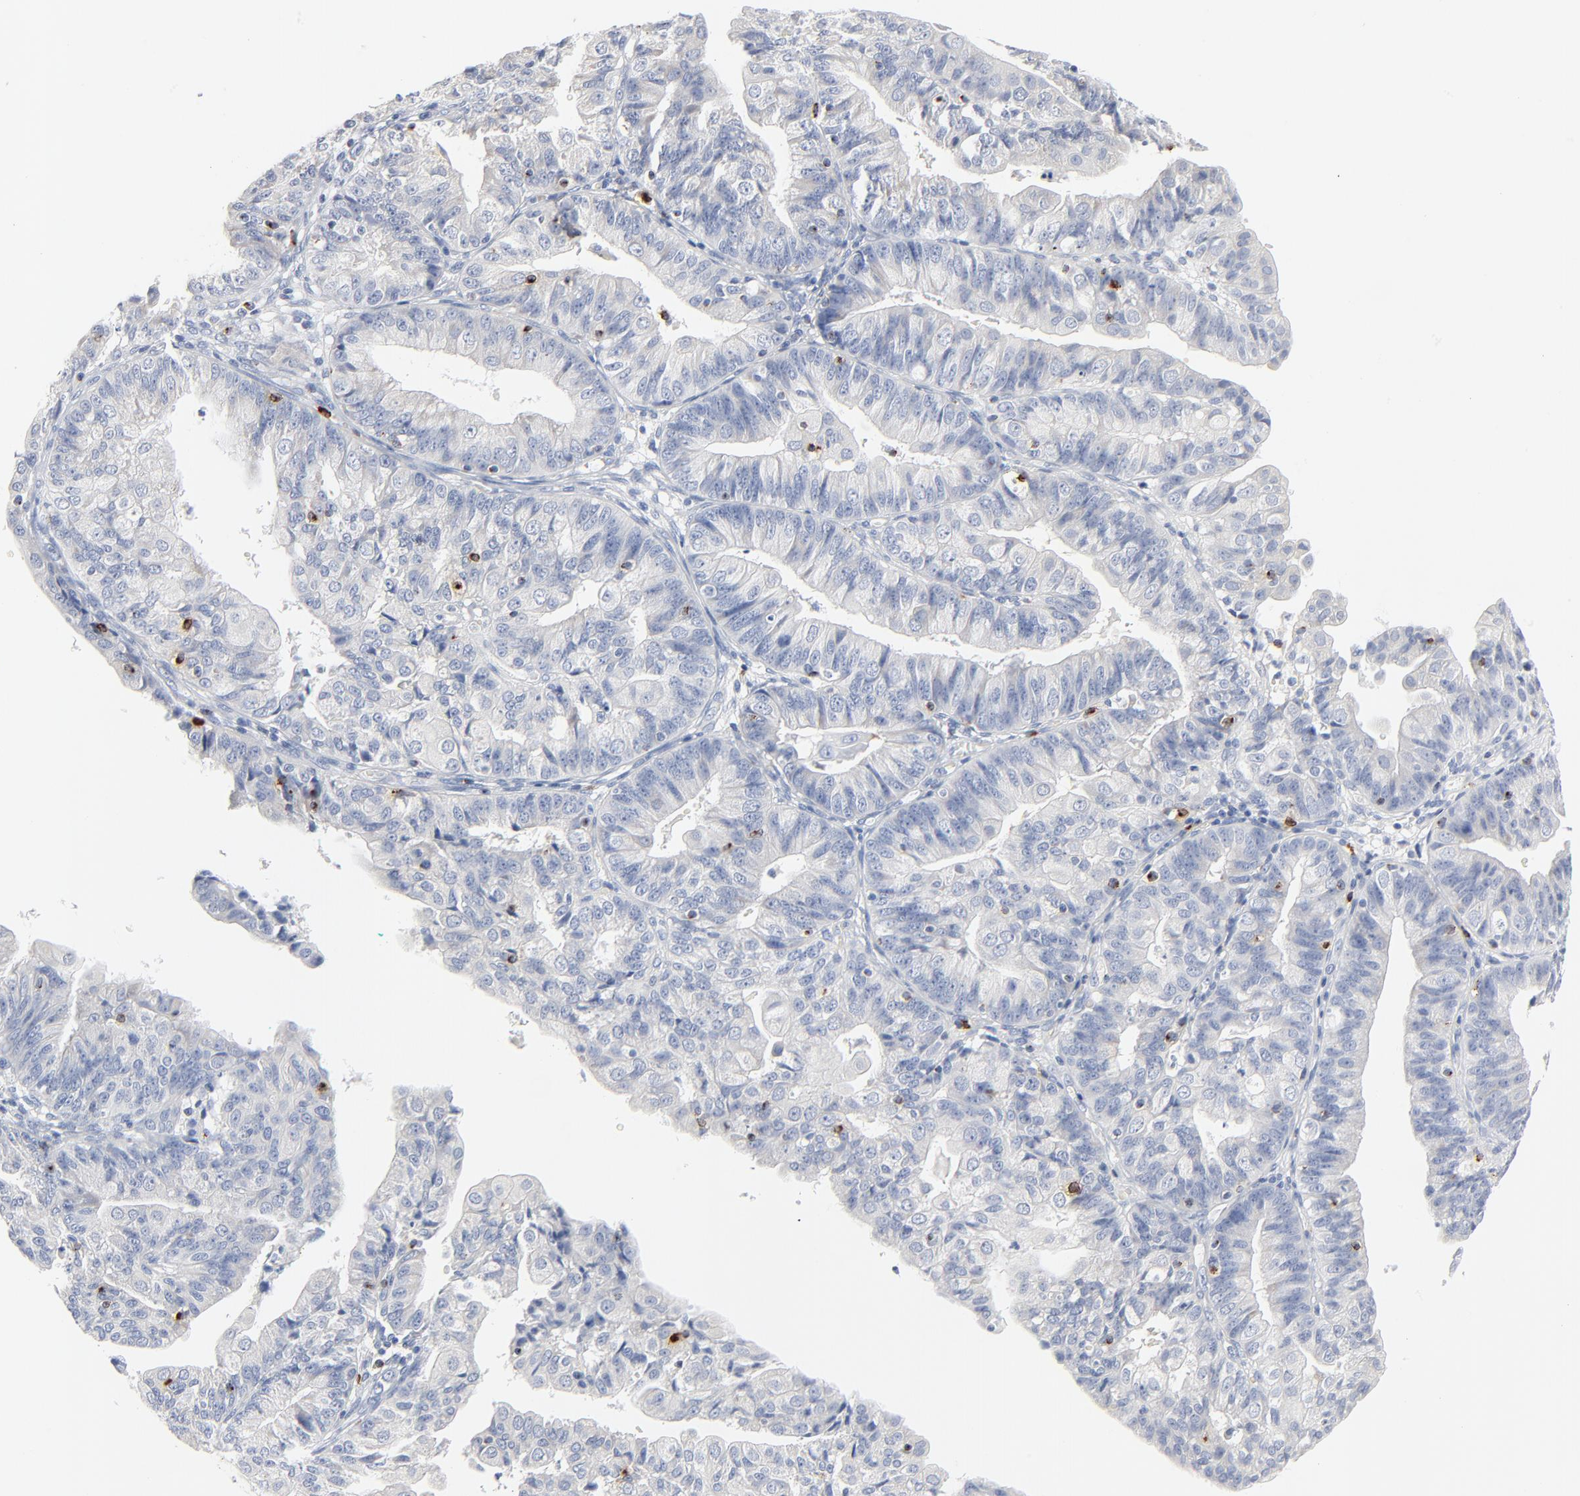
{"staining": {"intensity": "negative", "quantity": "none", "location": "none"}, "tissue": "endometrial cancer", "cell_type": "Tumor cells", "image_type": "cancer", "snomed": [{"axis": "morphology", "description": "Adenocarcinoma, NOS"}, {"axis": "topography", "description": "Endometrium"}], "caption": "The histopathology image reveals no significant expression in tumor cells of adenocarcinoma (endometrial). (DAB immunohistochemistry (IHC) visualized using brightfield microscopy, high magnification).", "gene": "GZMB", "patient": {"sex": "female", "age": 56}}